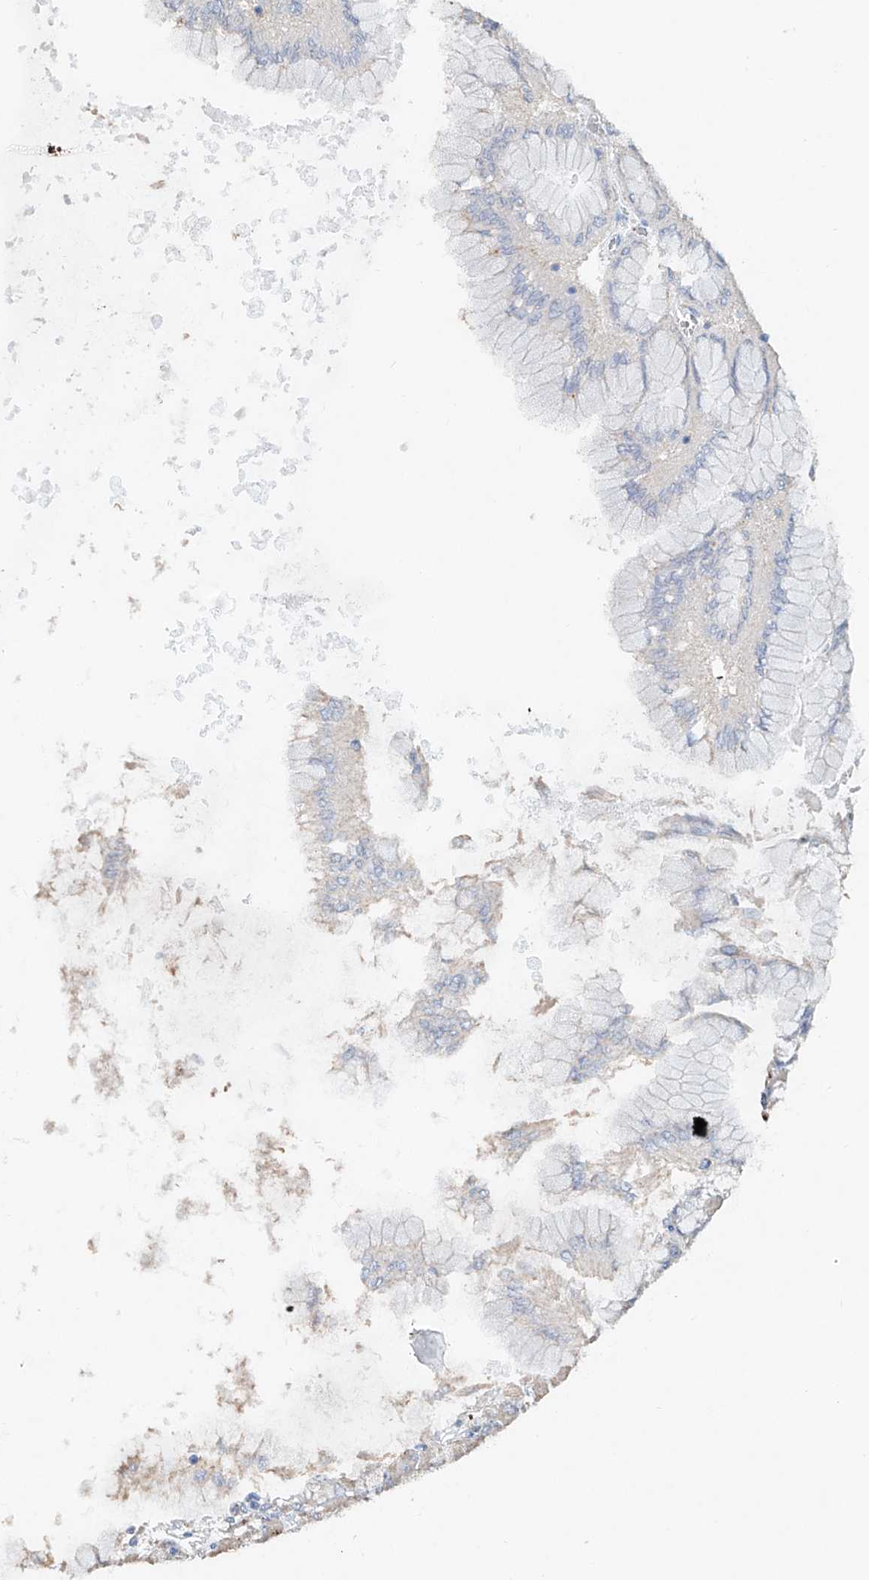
{"staining": {"intensity": "moderate", "quantity": "<25%", "location": "cytoplasmic/membranous"}, "tissue": "stomach", "cell_type": "Glandular cells", "image_type": "normal", "snomed": [{"axis": "morphology", "description": "Normal tissue, NOS"}, {"axis": "topography", "description": "Stomach, upper"}], "caption": "Brown immunohistochemical staining in normal stomach displays moderate cytoplasmic/membranous positivity in about <25% of glandular cells.", "gene": "TRIM47", "patient": {"sex": "female", "age": 56}}